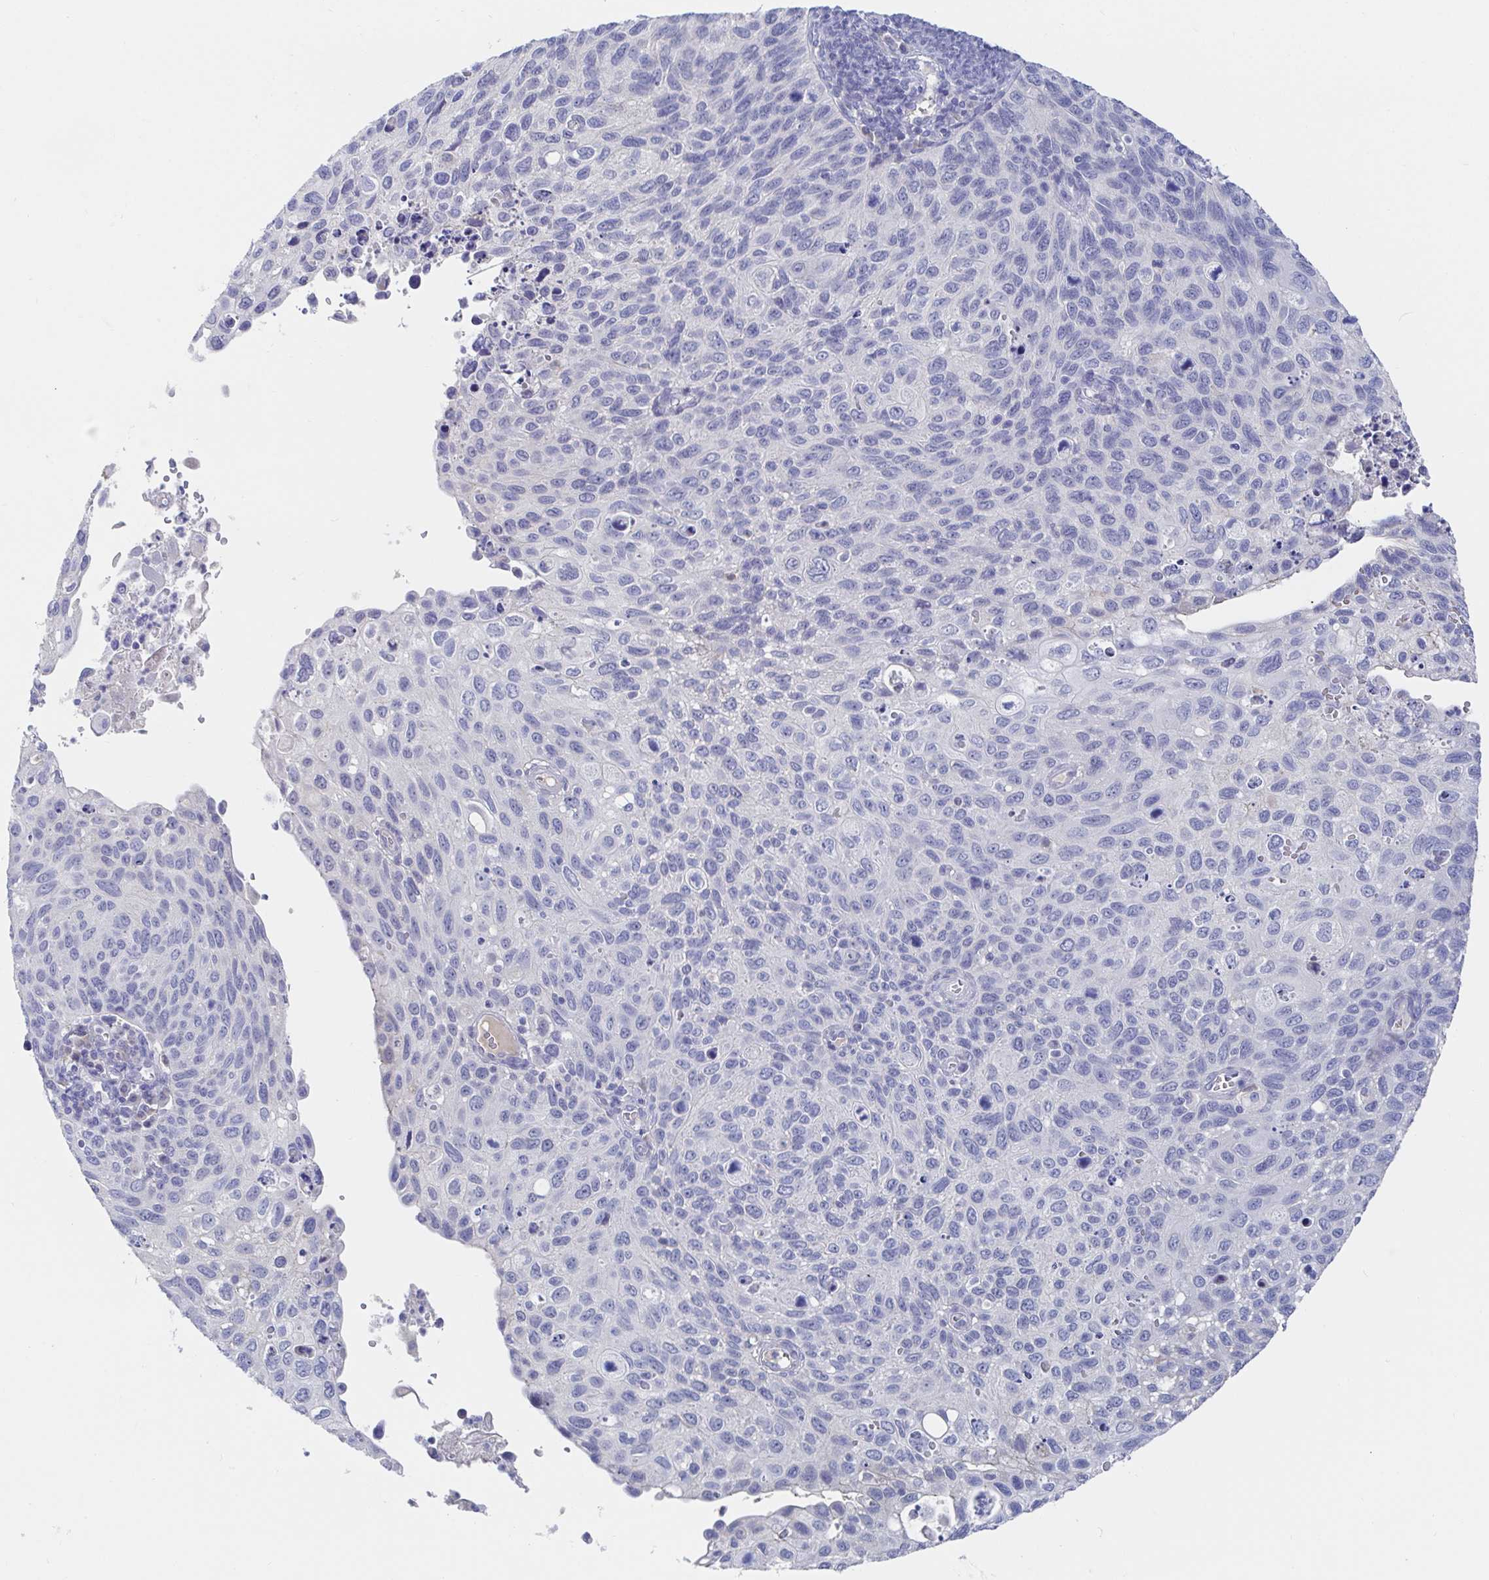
{"staining": {"intensity": "negative", "quantity": "none", "location": "none"}, "tissue": "cervical cancer", "cell_type": "Tumor cells", "image_type": "cancer", "snomed": [{"axis": "morphology", "description": "Squamous cell carcinoma, NOS"}, {"axis": "topography", "description": "Cervix"}], "caption": "Image shows no significant protein staining in tumor cells of cervical cancer (squamous cell carcinoma). (DAB (3,3'-diaminobenzidine) immunohistochemistry, high magnification).", "gene": "ZNF430", "patient": {"sex": "female", "age": 70}}